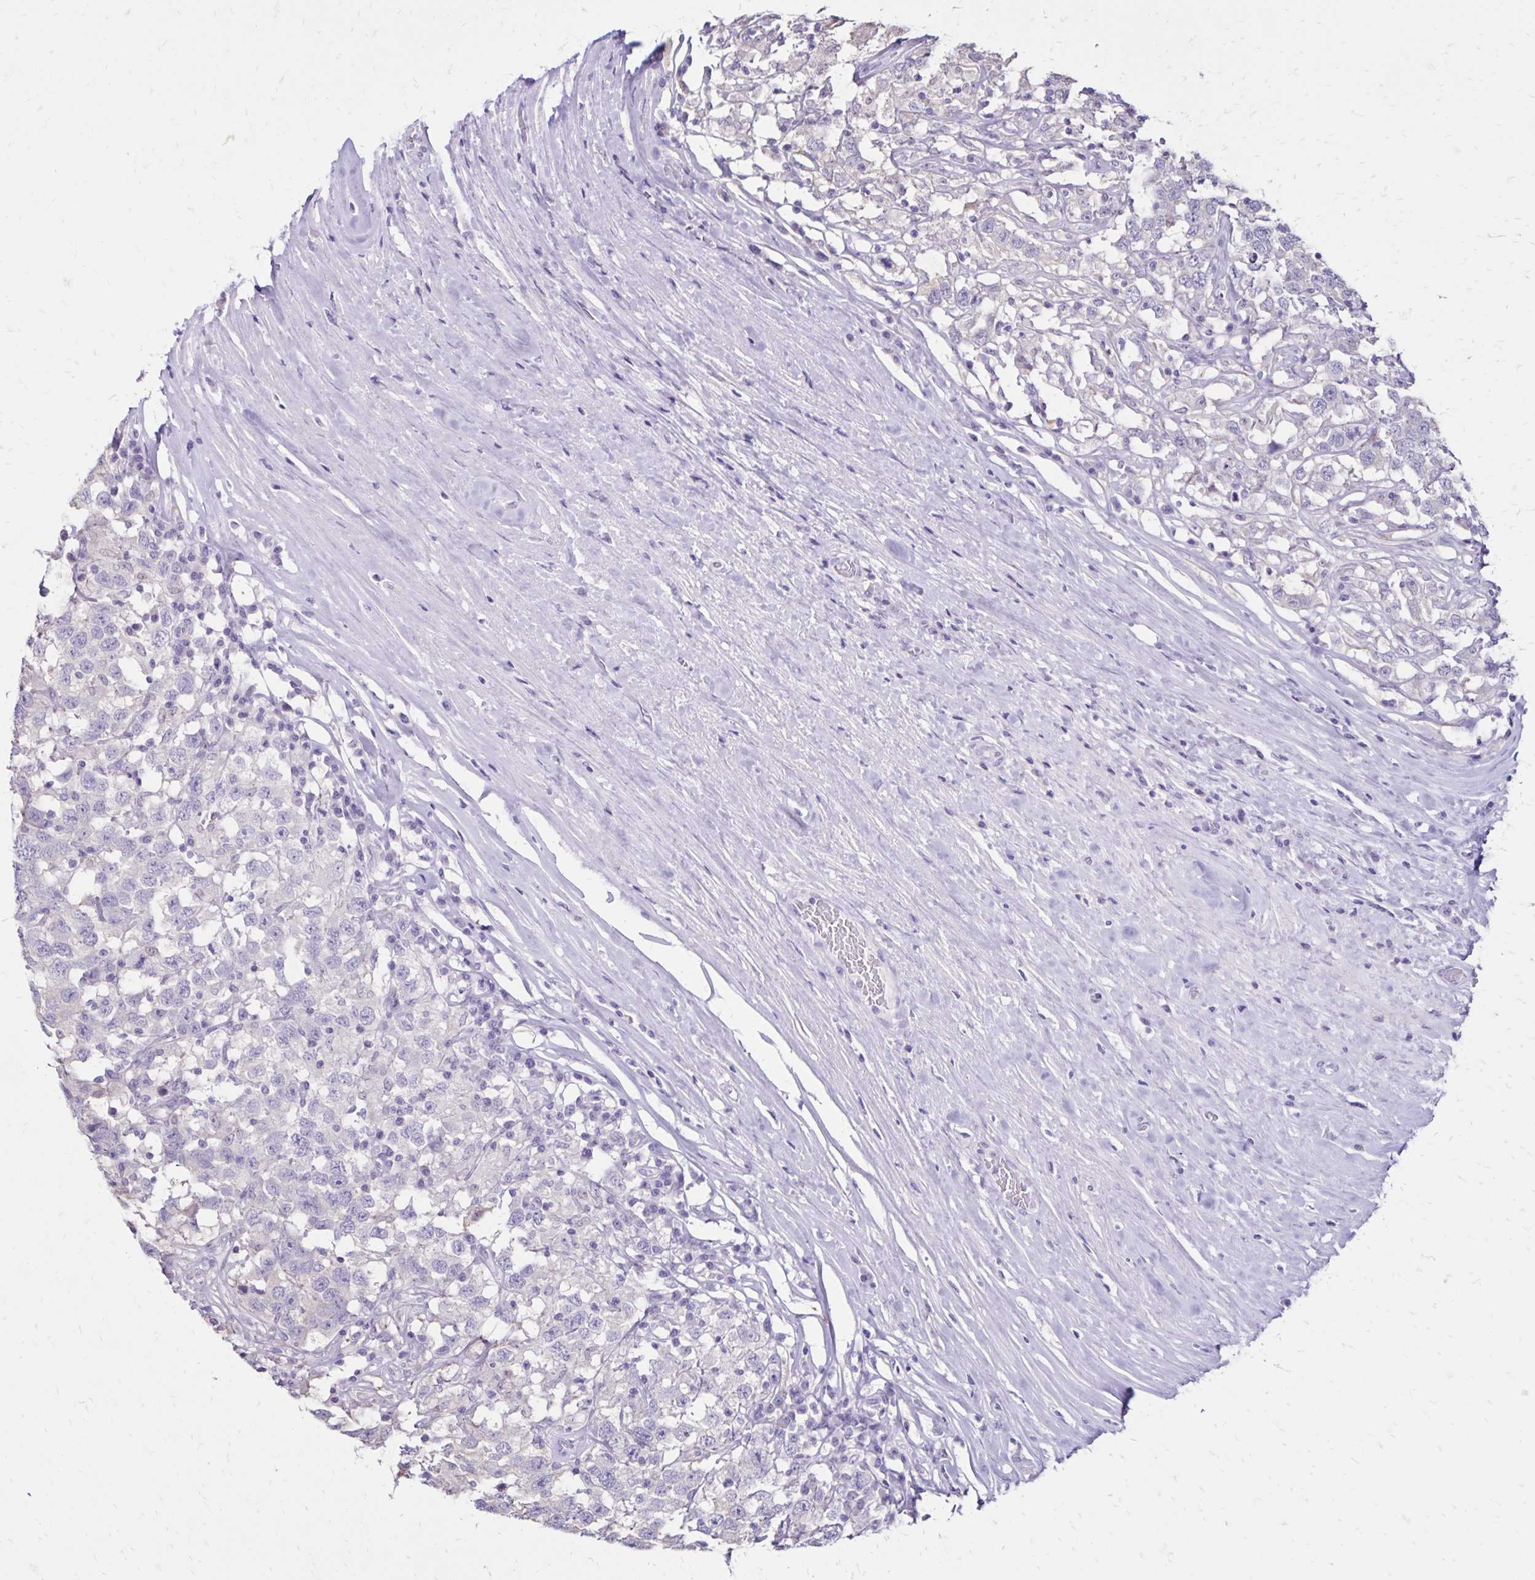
{"staining": {"intensity": "negative", "quantity": "none", "location": "none"}, "tissue": "testis cancer", "cell_type": "Tumor cells", "image_type": "cancer", "snomed": [{"axis": "morphology", "description": "Seminoma, NOS"}, {"axis": "topography", "description": "Testis"}], "caption": "Tumor cells show no significant protein positivity in testis cancer. (IHC, brightfield microscopy, high magnification).", "gene": "SH3GL3", "patient": {"sex": "male", "age": 41}}